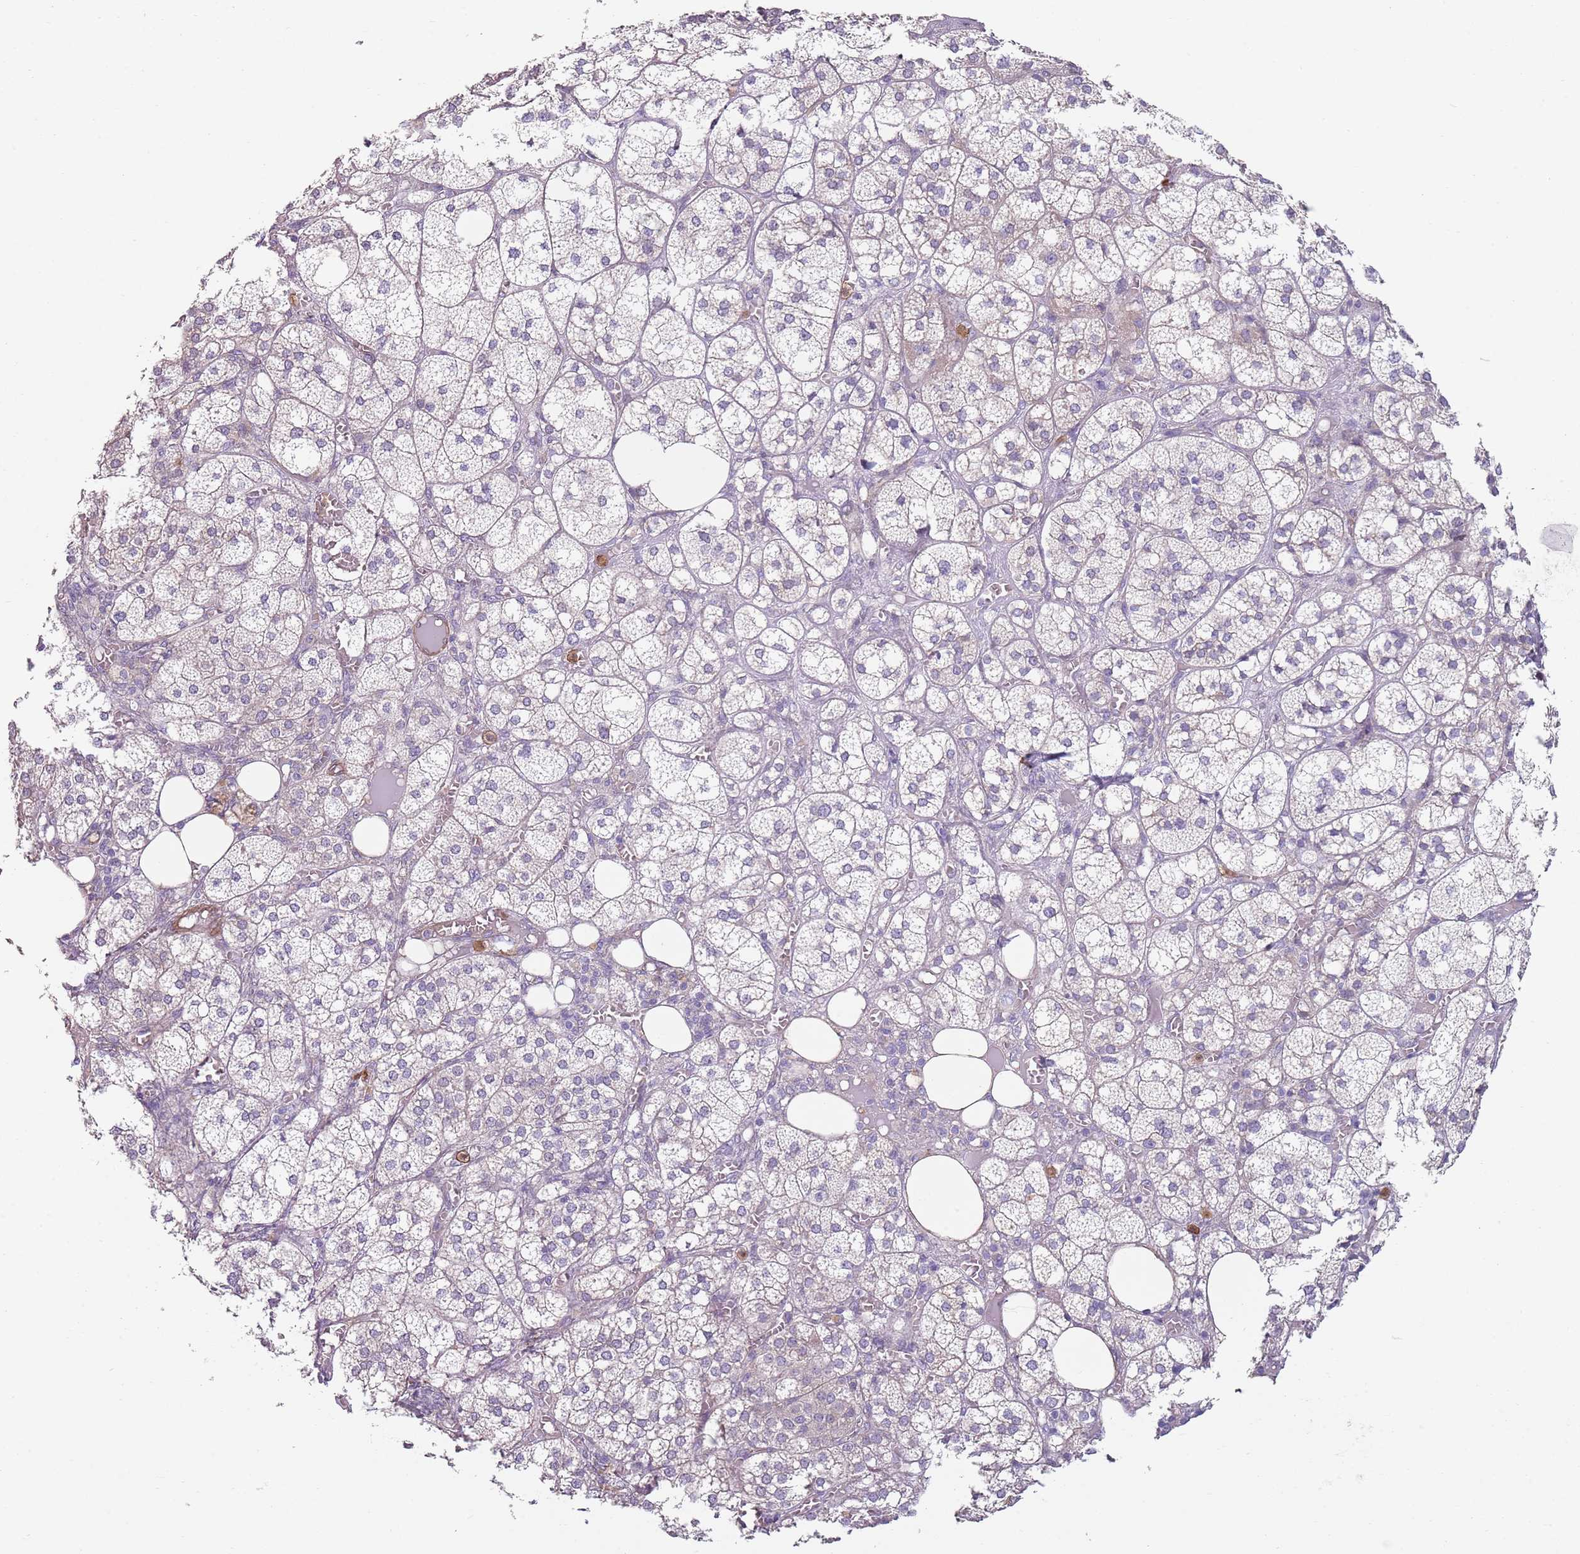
{"staining": {"intensity": "negative", "quantity": "none", "location": "none"}, "tissue": "adrenal gland", "cell_type": "Glandular cells", "image_type": "normal", "snomed": [{"axis": "morphology", "description": "Normal tissue, NOS"}, {"axis": "topography", "description": "Adrenal gland"}], "caption": "There is no significant staining in glandular cells of adrenal gland. (DAB IHC visualized using brightfield microscopy, high magnification).", "gene": "PHLPP2", "patient": {"sex": "female", "age": 61}}